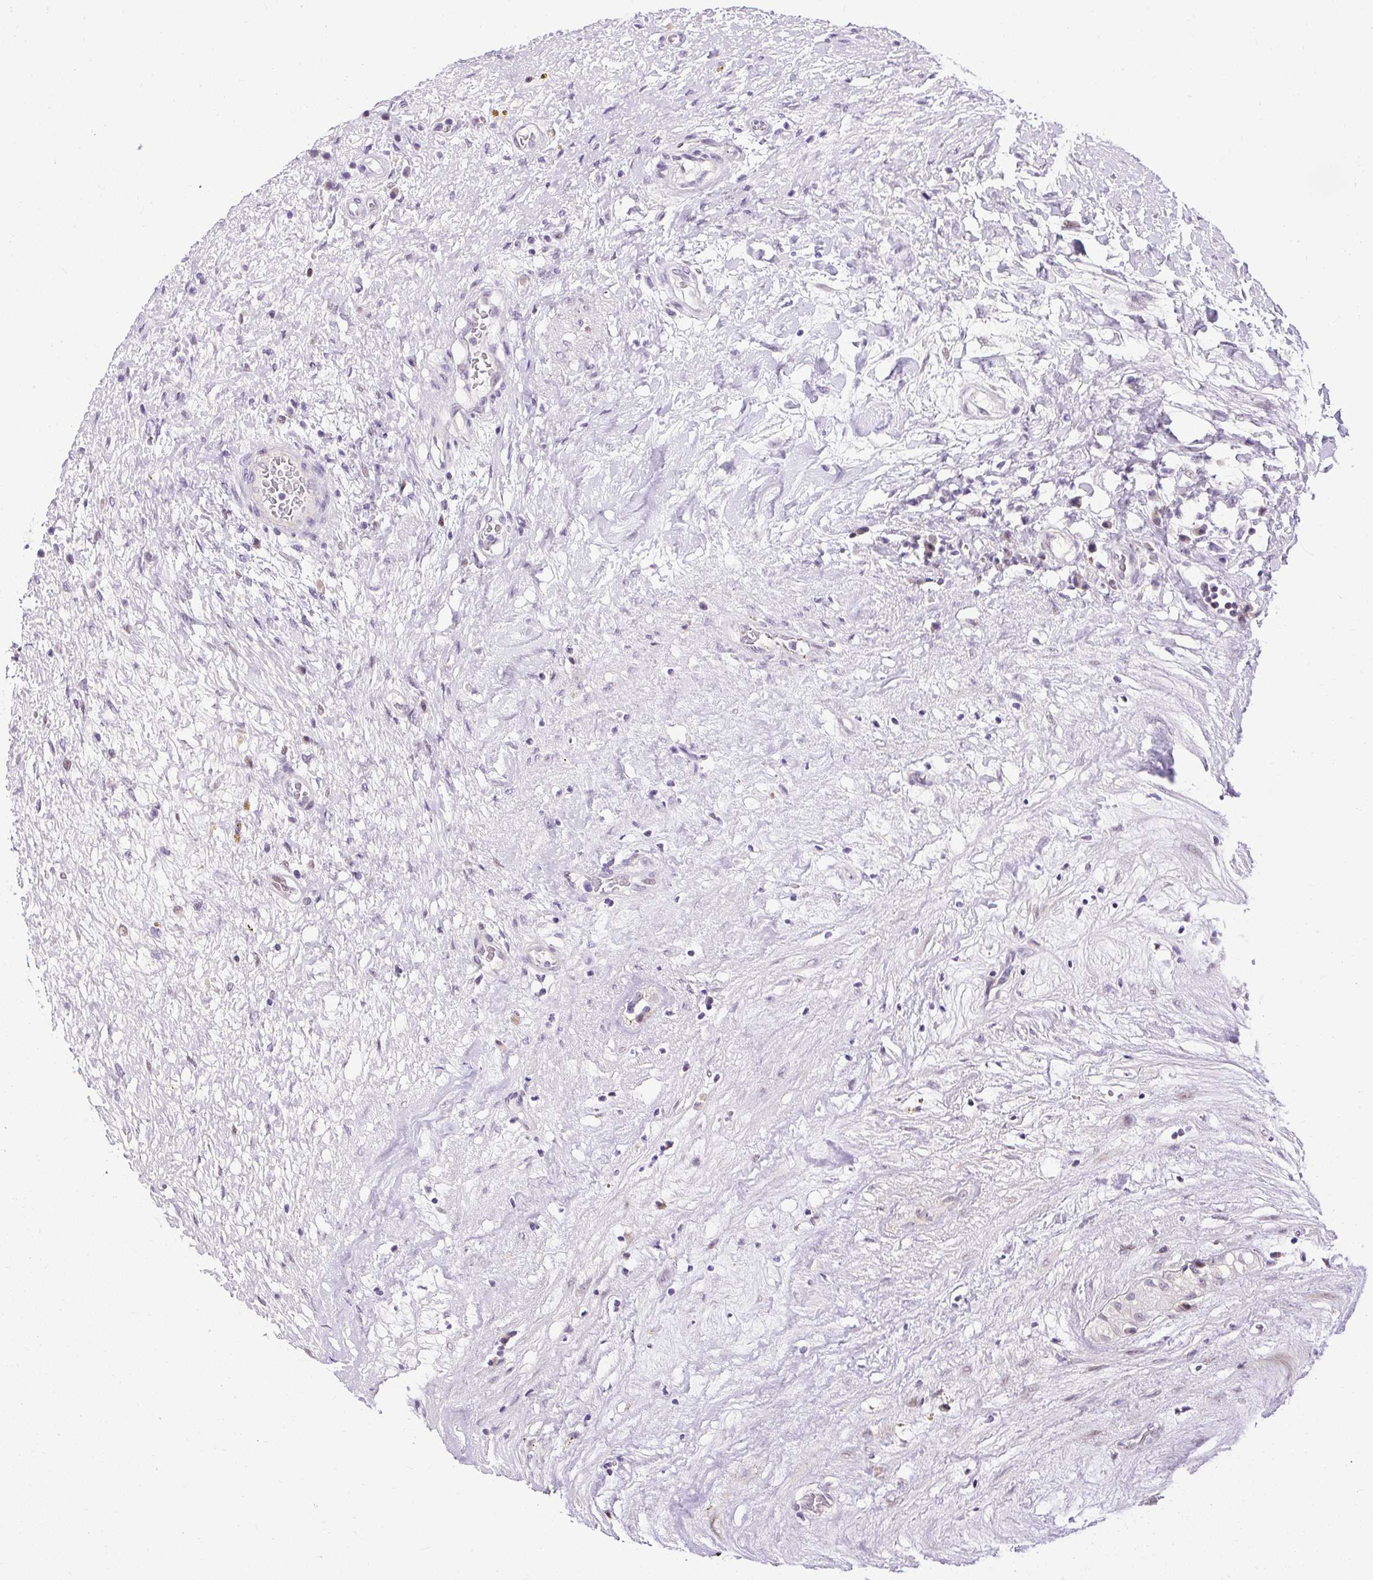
{"staining": {"intensity": "weak", "quantity": "<25%", "location": "nuclear"}, "tissue": "testis cancer", "cell_type": "Tumor cells", "image_type": "cancer", "snomed": [{"axis": "morphology", "description": "Carcinoma, Embryonal, NOS"}, {"axis": "topography", "description": "Testis"}], "caption": "Tumor cells show no significant expression in embryonal carcinoma (testis). (DAB immunohistochemistry (IHC), high magnification).", "gene": "ARHGEF18", "patient": {"sex": "male", "age": 26}}